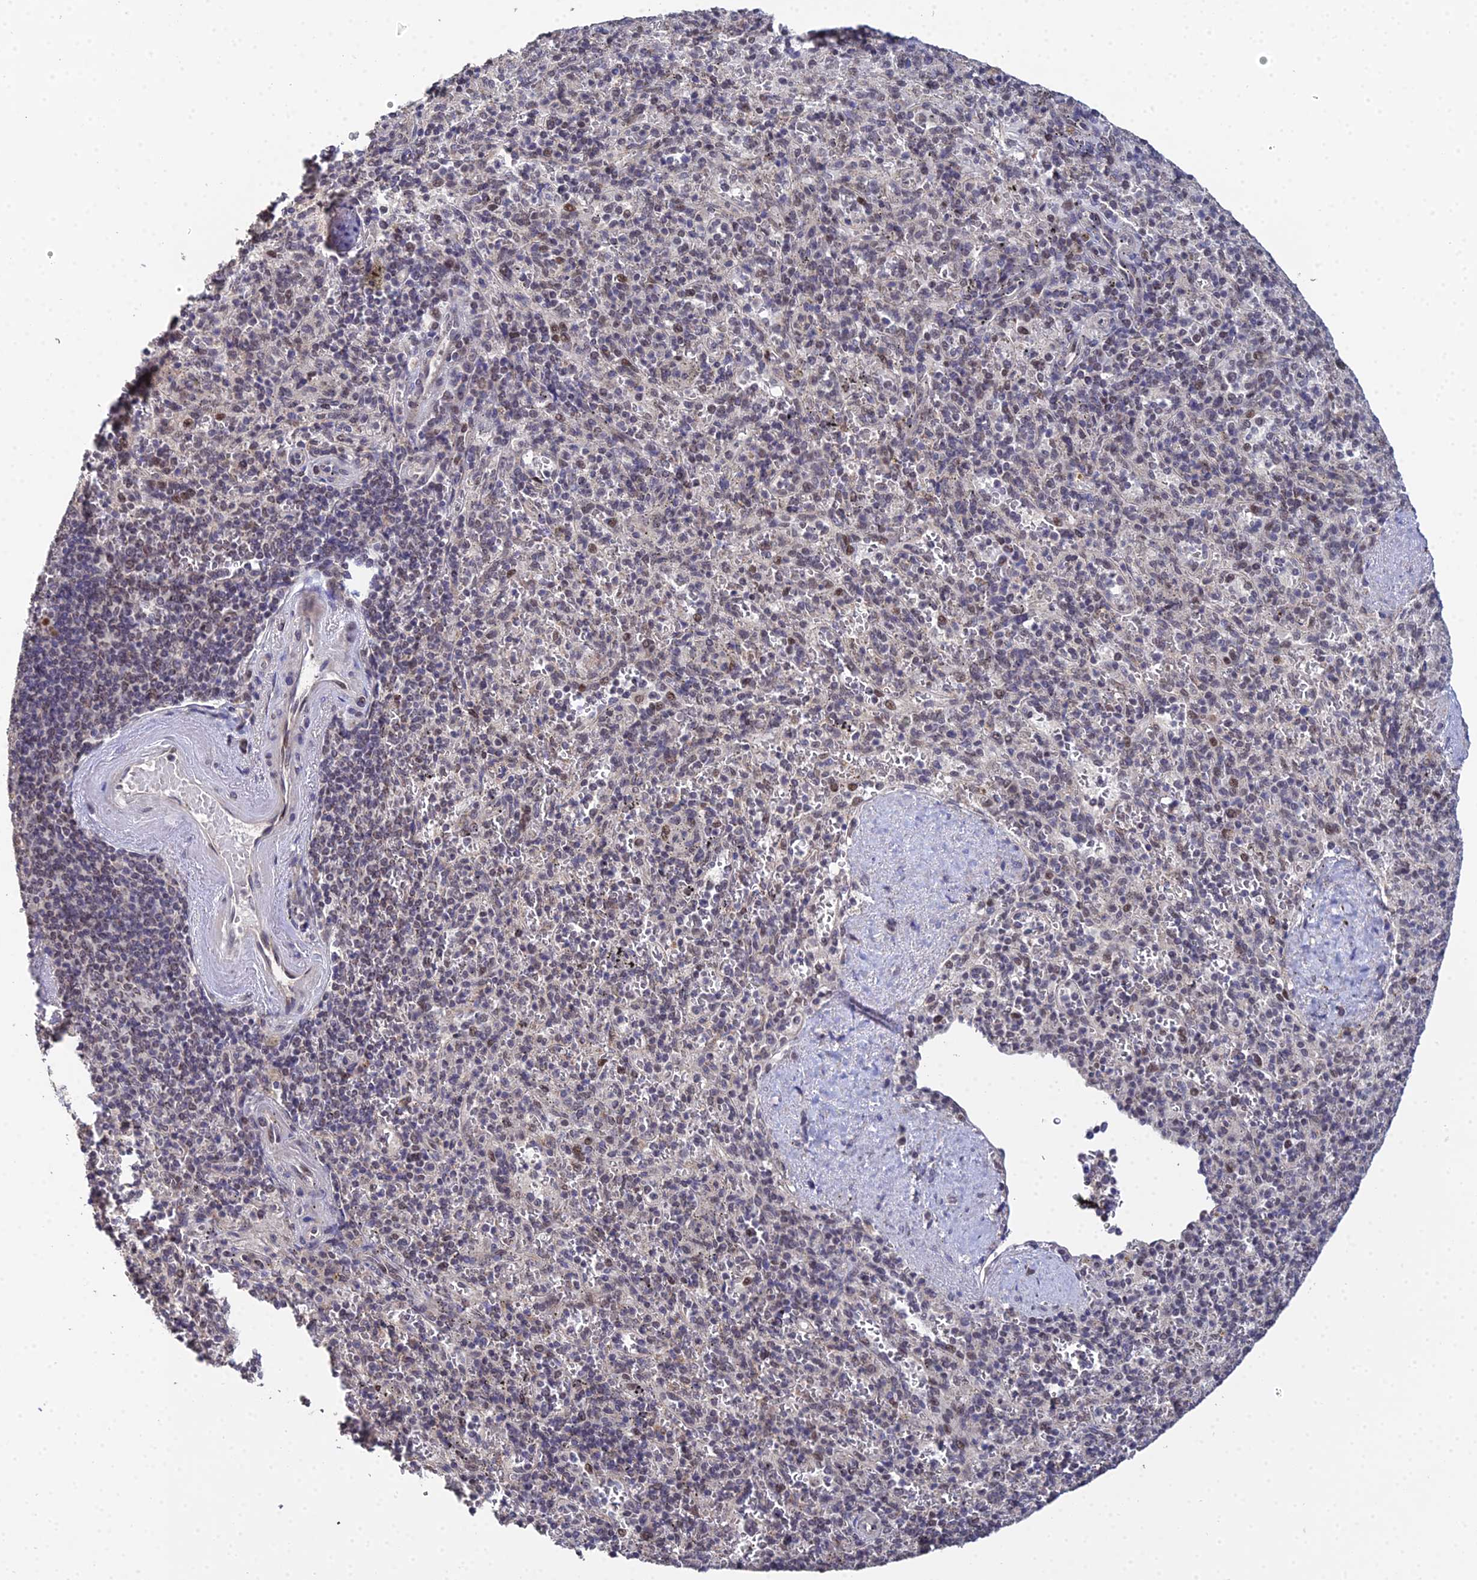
{"staining": {"intensity": "strong", "quantity": "25%-75%", "location": "nuclear"}, "tissue": "spleen", "cell_type": "Cells in red pulp", "image_type": "normal", "snomed": [{"axis": "morphology", "description": "Normal tissue, NOS"}, {"axis": "topography", "description": "Spleen"}], "caption": "This is an image of immunohistochemistry (IHC) staining of unremarkable spleen, which shows strong staining in the nuclear of cells in red pulp.", "gene": "BIVM", "patient": {"sex": "male", "age": 82}}